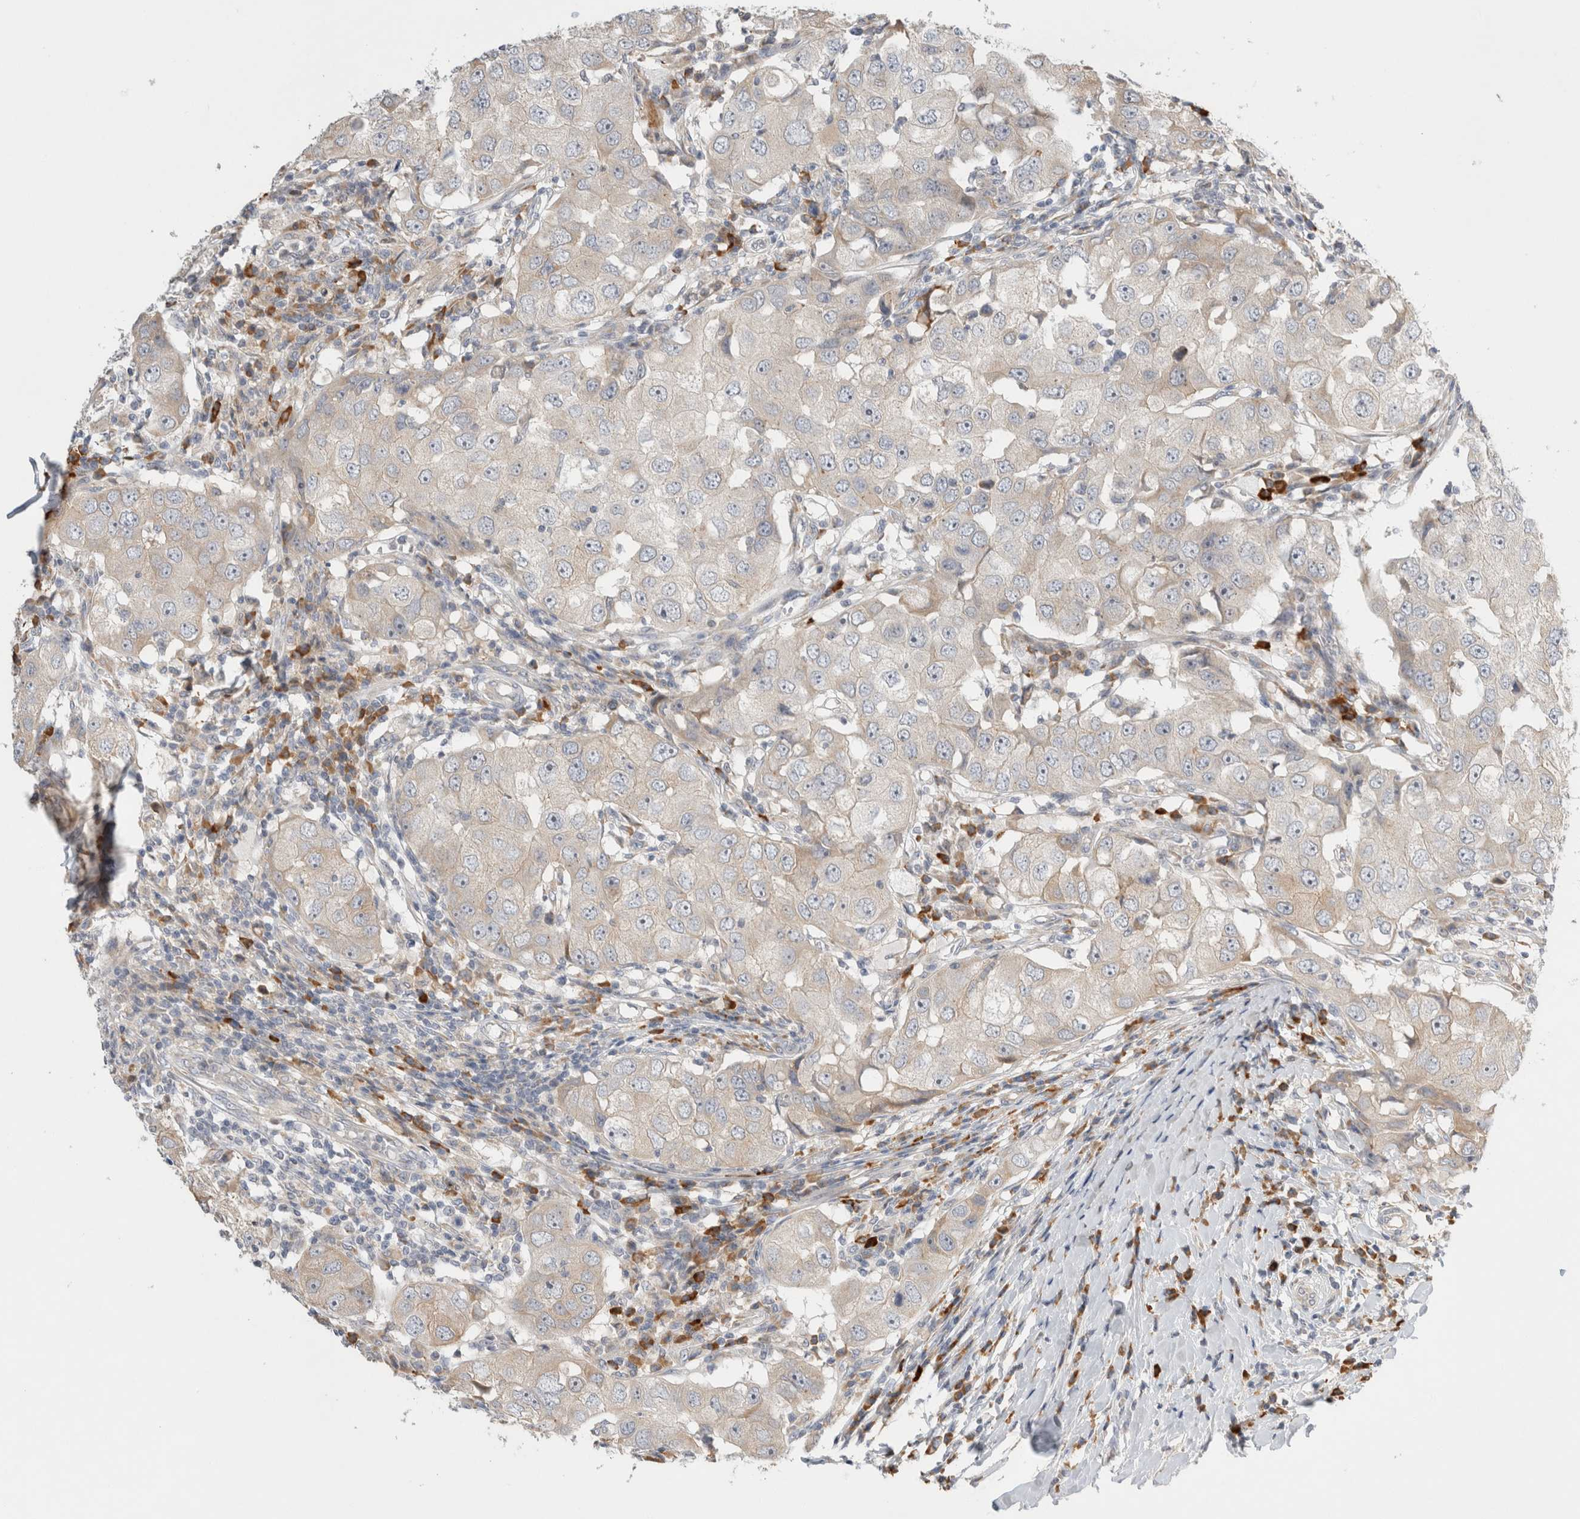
{"staining": {"intensity": "negative", "quantity": "none", "location": "none"}, "tissue": "breast cancer", "cell_type": "Tumor cells", "image_type": "cancer", "snomed": [{"axis": "morphology", "description": "Duct carcinoma"}, {"axis": "topography", "description": "Breast"}], "caption": "This is a photomicrograph of immunohistochemistry staining of breast cancer (invasive ductal carcinoma), which shows no positivity in tumor cells.", "gene": "NEDD4L", "patient": {"sex": "female", "age": 27}}